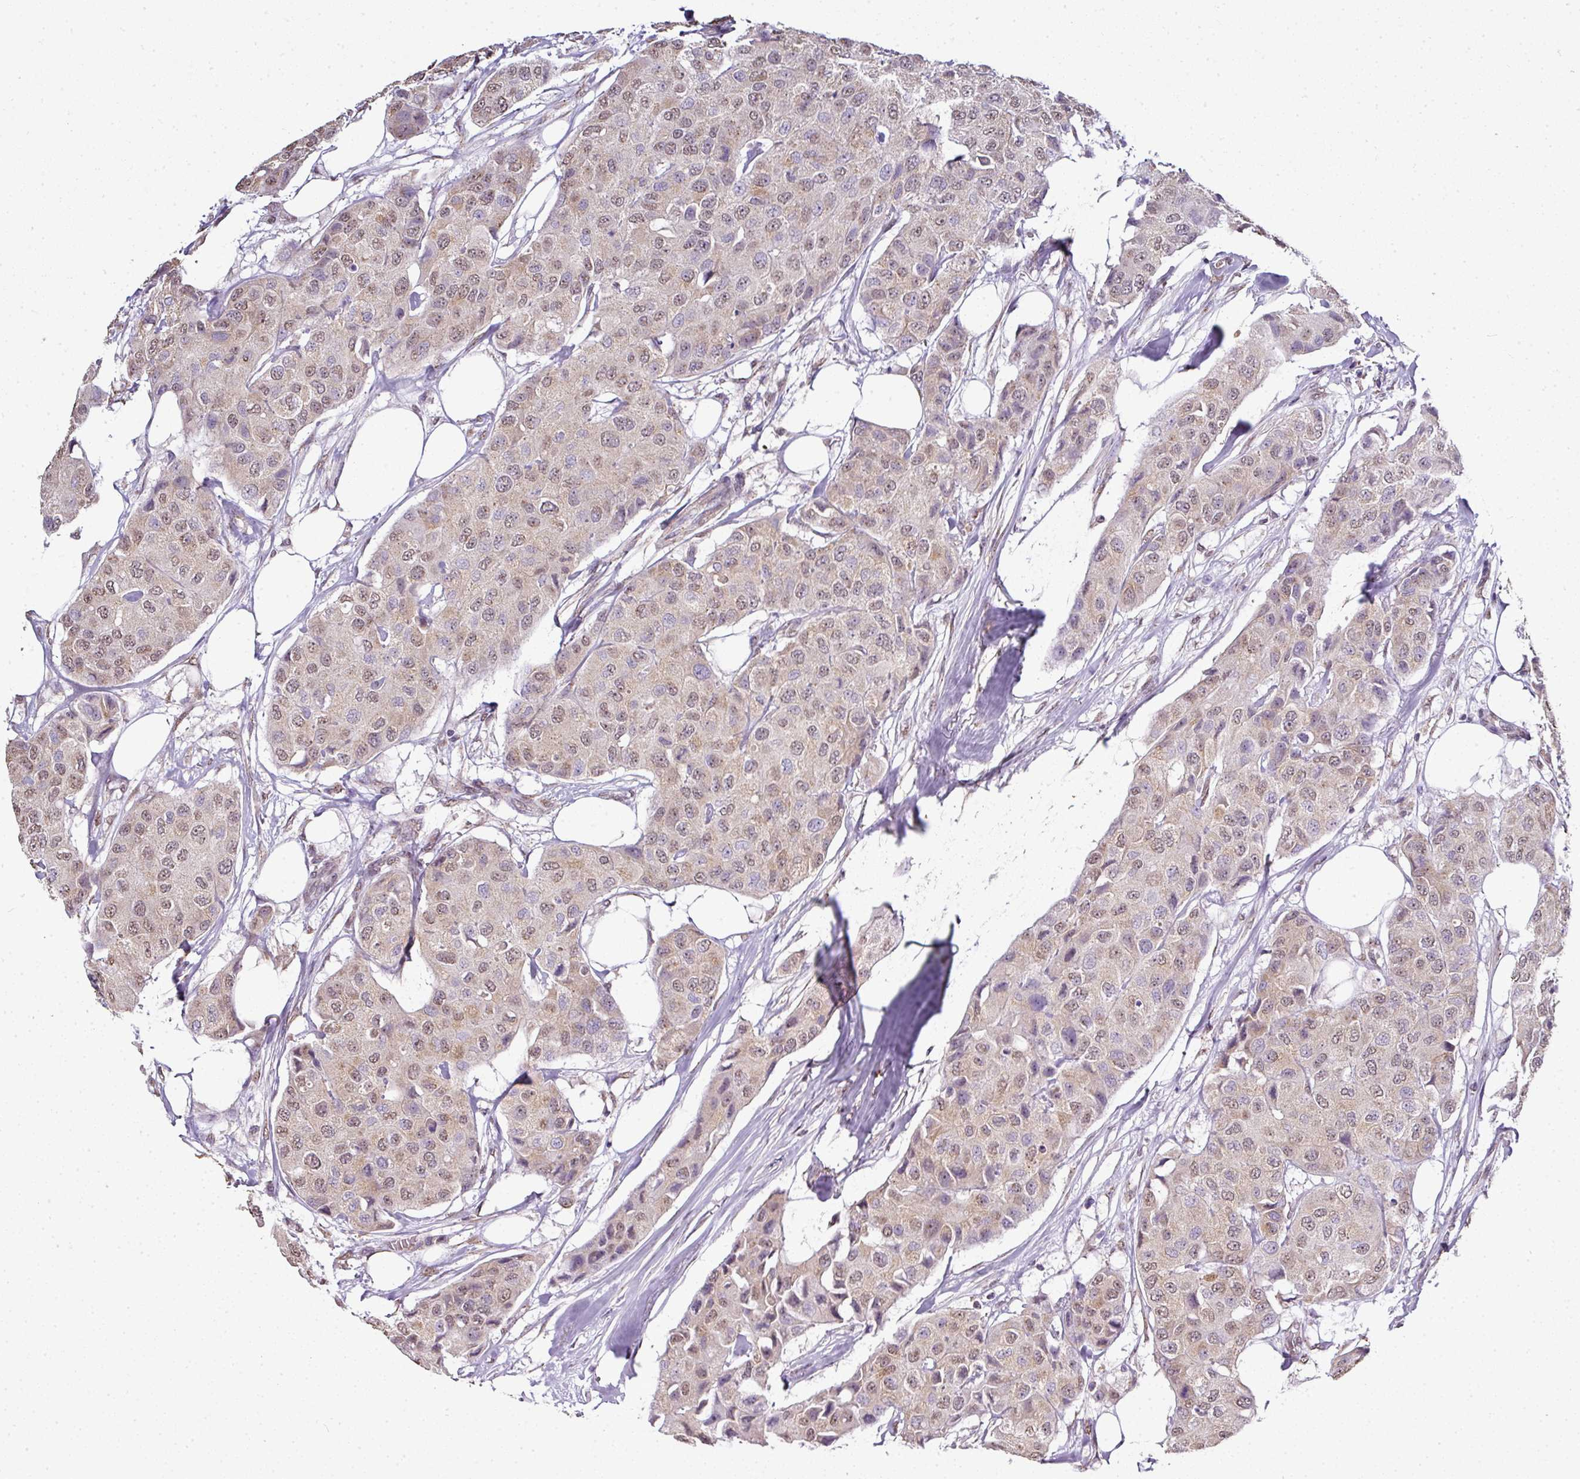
{"staining": {"intensity": "weak", "quantity": "25%-75%", "location": "nuclear"}, "tissue": "breast cancer", "cell_type": "Tumor cells", "image_type": "cancer", "snomed": [{"axis": "morphology", "description": "Duct carcinoma"}, {"axis": "topography", "description": "Breast"}], "caption": "Breast intraductal carcinoma stained with a brown dye exhibits weak nuclear positive positivity in approximately 25%-75% of tumor cells.", "gene": "JPH2", "patient": {"sex": "female", "age": 80}}